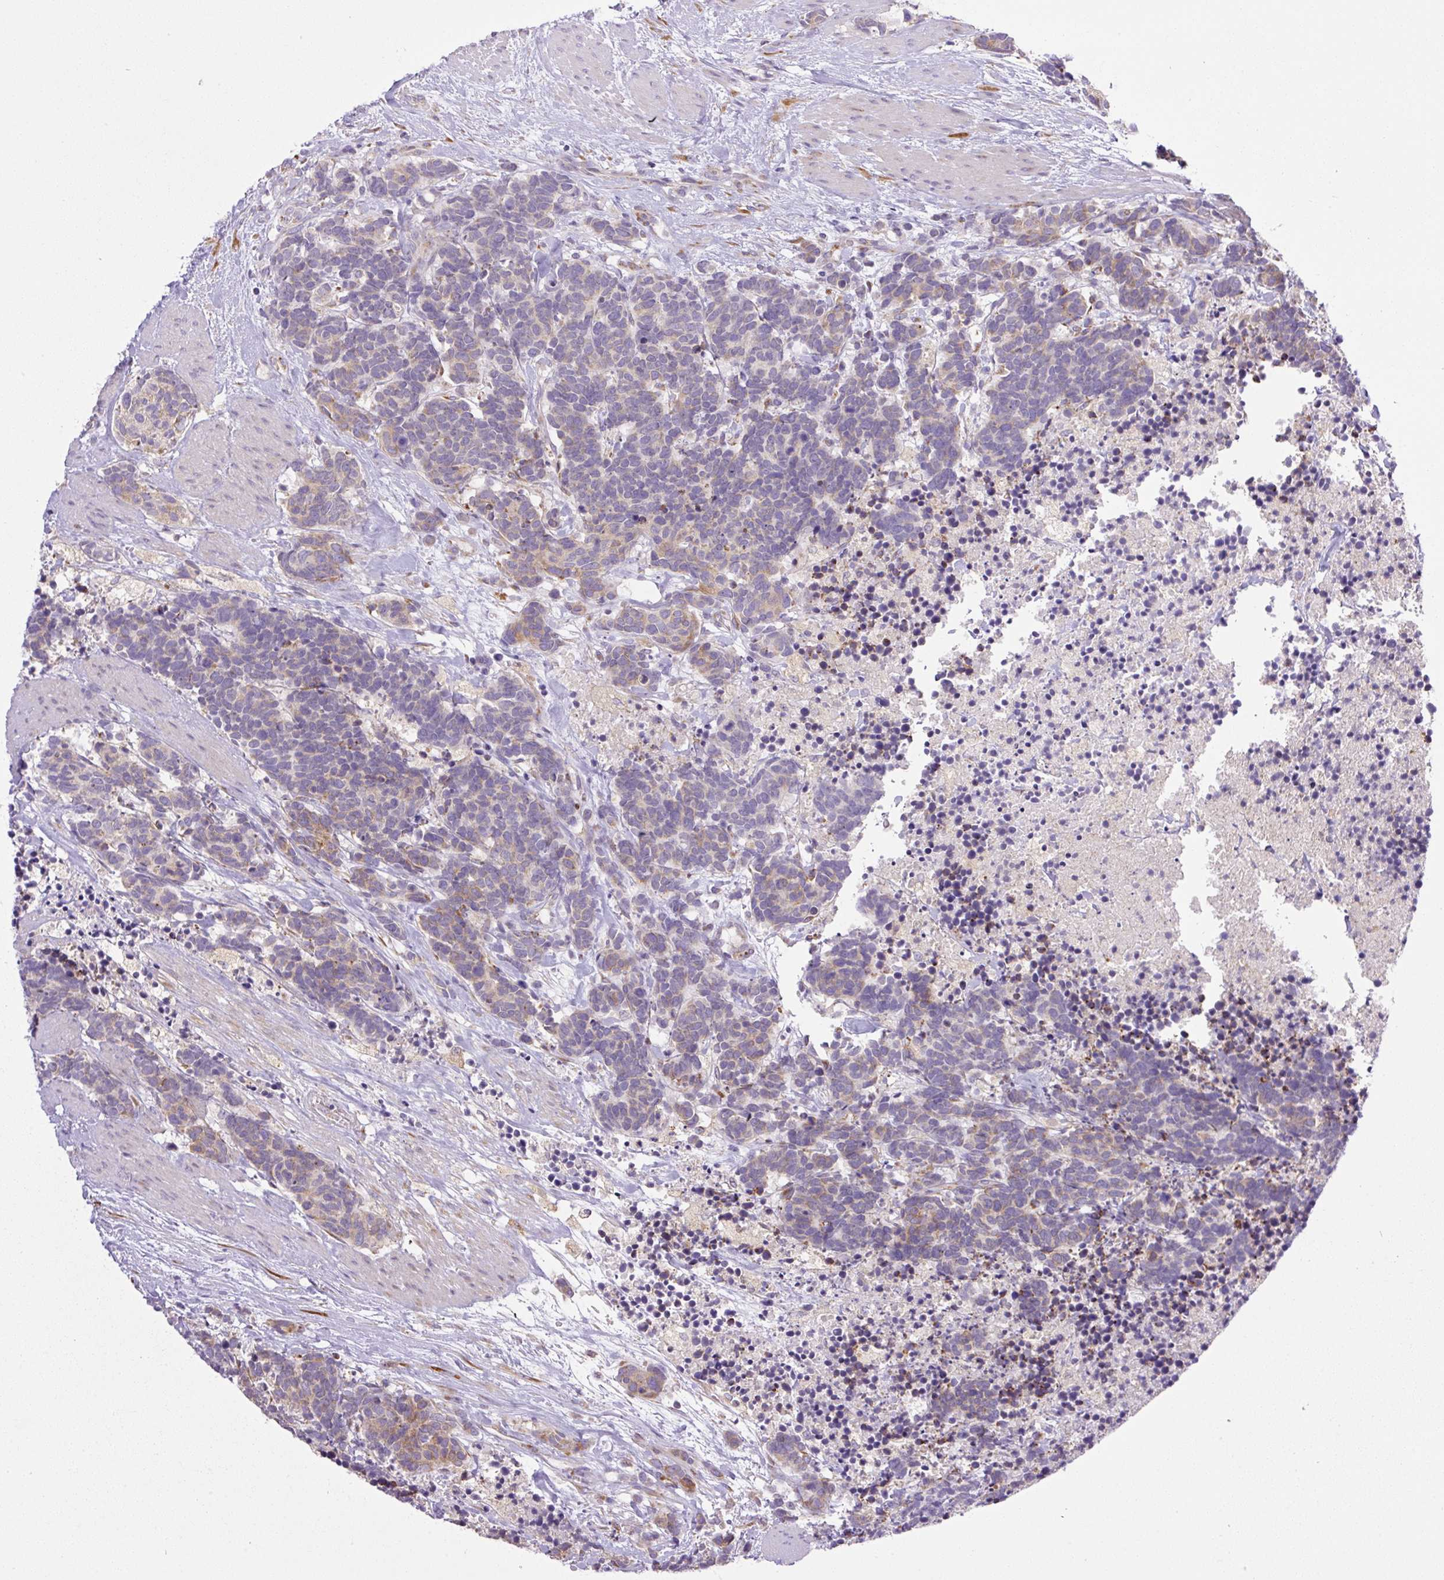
{"staining": {"intensity": "weak", "quantity": "<25%", "location": "cytoplasmic/membranous"}, "tissue": "carcinoid", "cell_type": "Tumor cells", "image_type": "cancer", "snomed": [{"axis": "morphology", "description": "Carcinoma, NOS"}, {"axis": "morphology", "description": "Carcinoid, malignant, NOS"}, {"axis": "topography", "description": "Prostate"}], "caption": "IHC photomicrograph of human carcinoid stained for a protein (brown), which shows no positivity in tumor cells.", "gene": "POFUT1", "patient": {"sex": "male", "age": 57}}